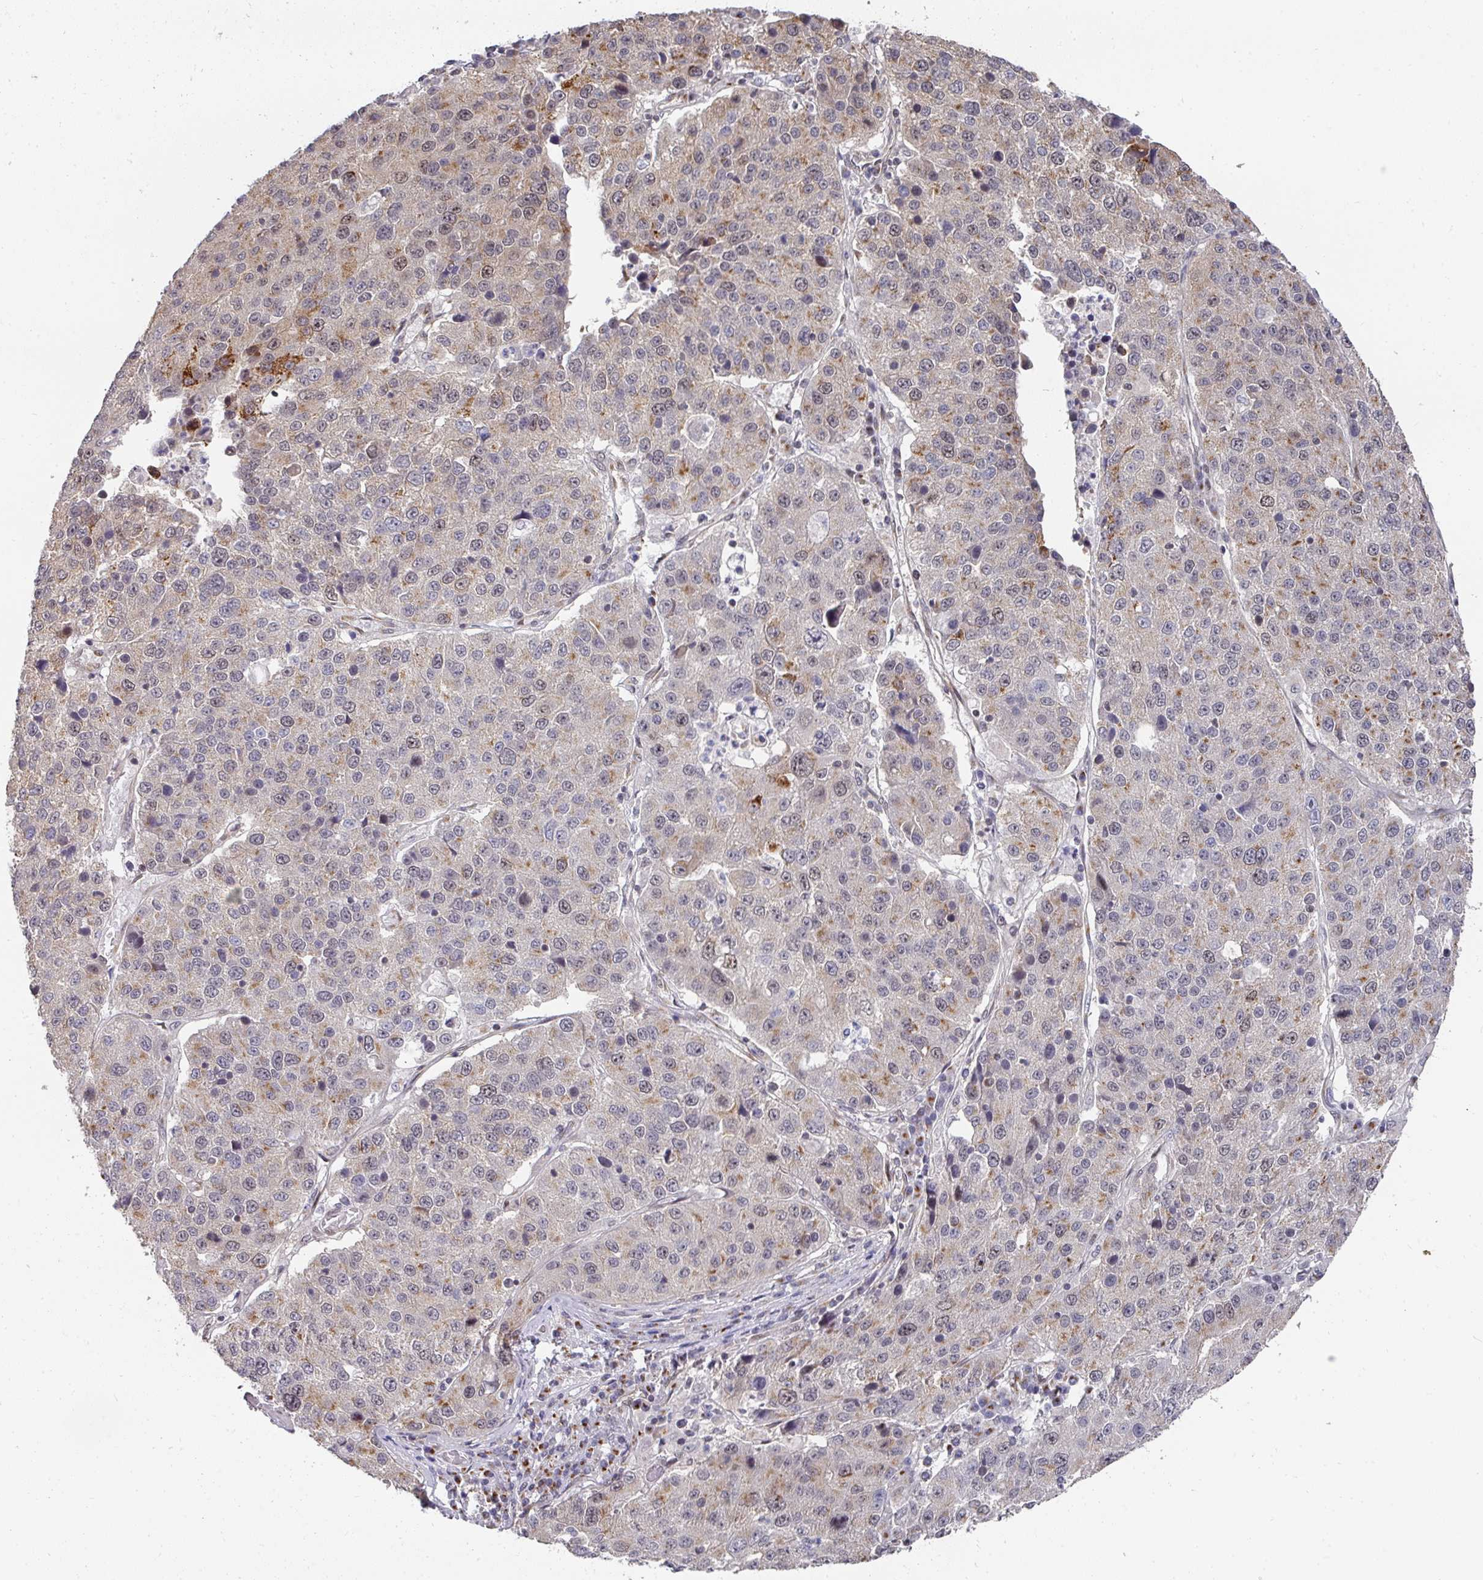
{"staining": {"intensity": "moderate", "quantity": "<25%", "location": "cytoplasmic/membranous,nuclear"}, "tissue": "stomach cancer", "cell_type": "Tumor cells", "image_type": "cancer", "snomed": [{"axis": "morphology", "description": "Adenocarcinoma, NOS"}, {"axis": "topography", "description": "Stomach"}], "caption": "High-power microscopy captured an IHC image of stomach cancer (adenocarcinoma), revealing moderate cytoplasmic/membranous and nuclear staining in about <25% of tumor cells.", "gene": "C18orf25", "patient": {"sex": "male", "age": 71}}